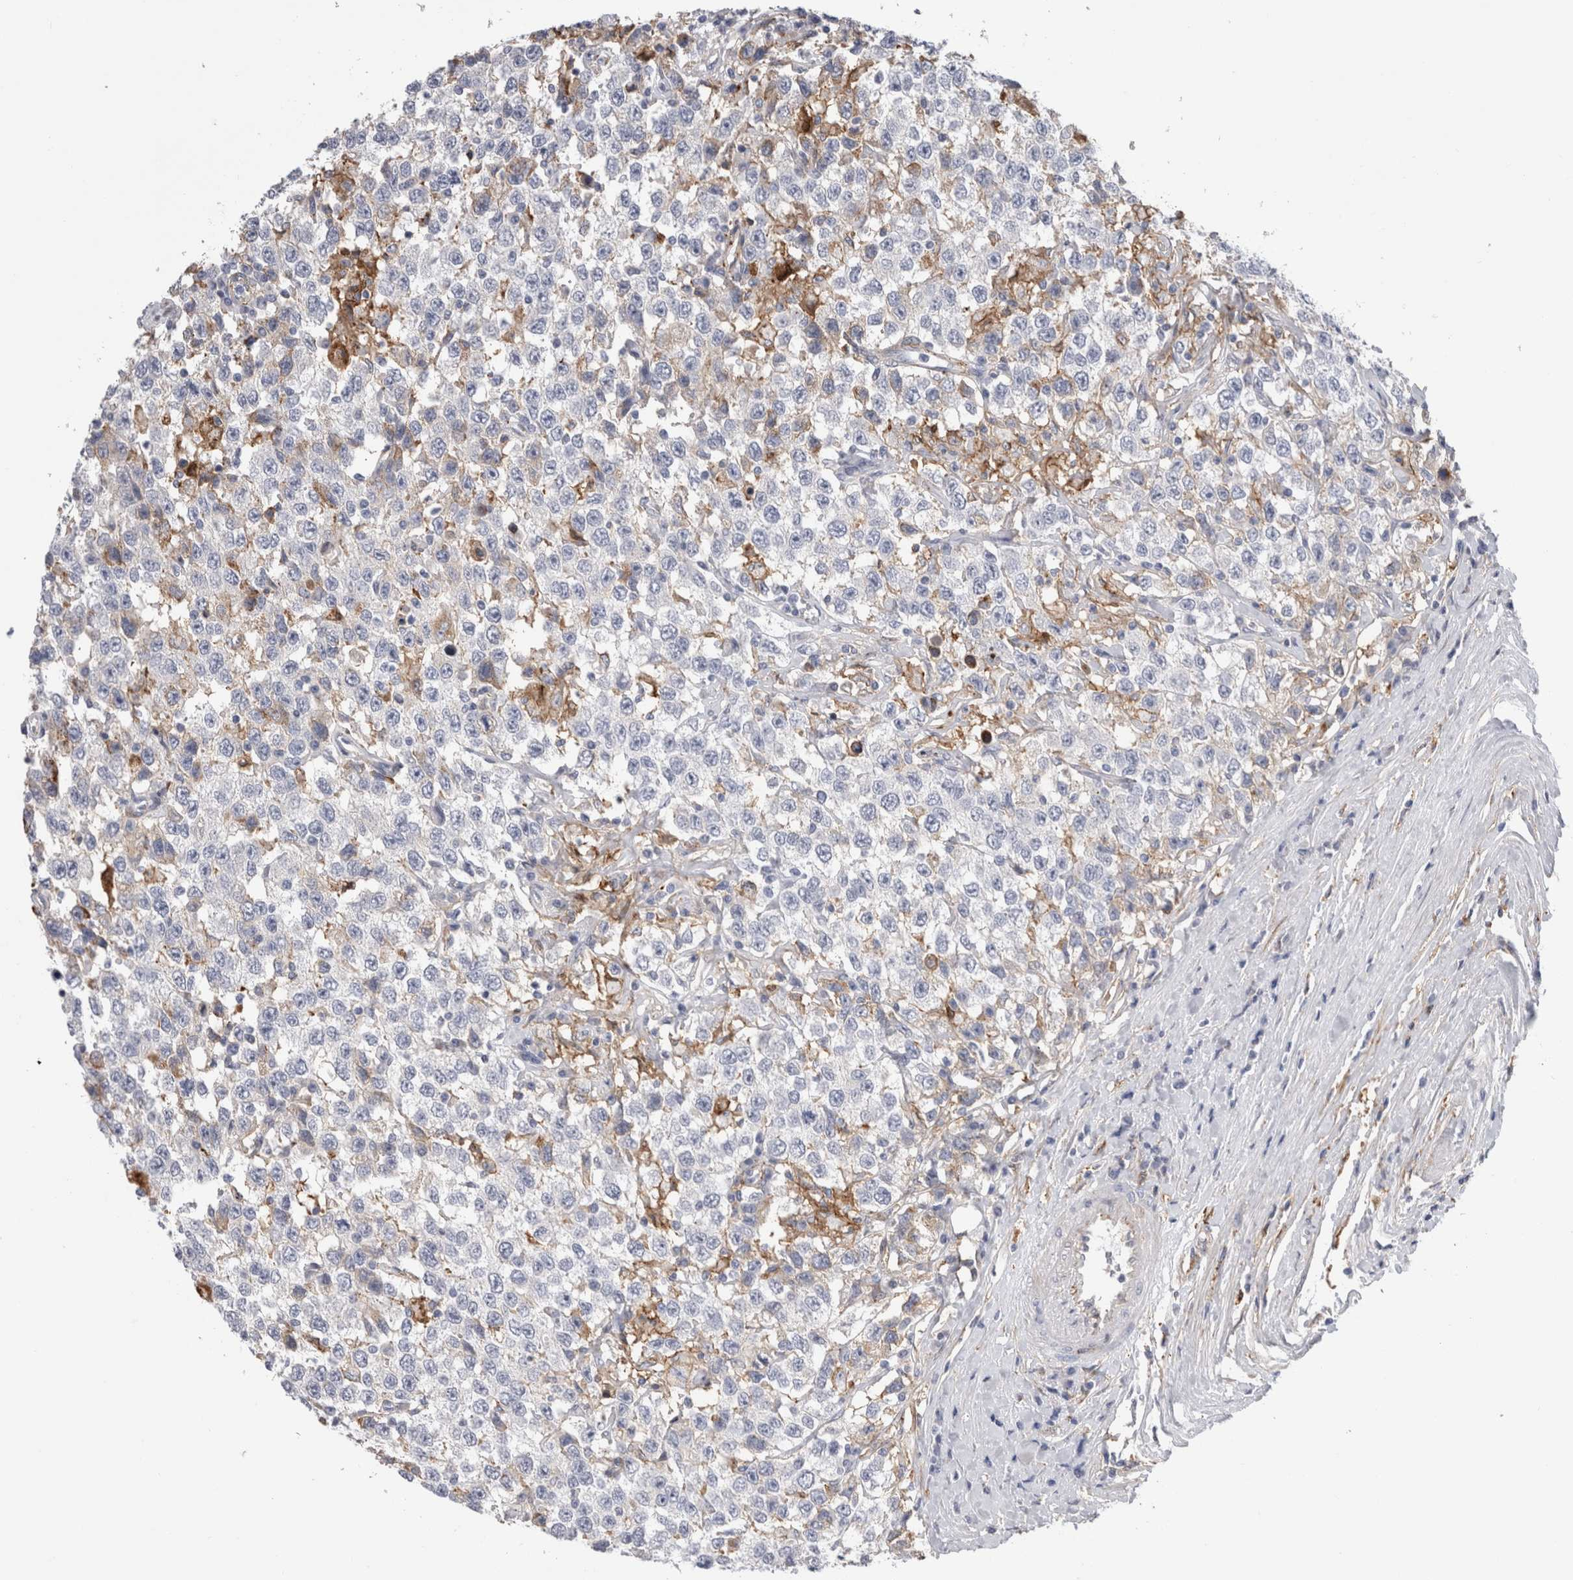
{"staining": {"intensity": "moderate", "quantity": "<25%", "location": "cytoplasmic/membranous"}, "tissue": "testis cancer", "cell_type": "Tumor cells", "image_type": "cancer", "snomed": [{"axis": "morphology", "description": "Seminoma, NOS"}, {"axis": "topography", "description": "Testis"}], "caption": "Protein expression analysis of testis cancer (seminoma) displays moderate cytoplasmic/membranous staining in approximately <25% of tumor cells. Immunohistochemistry stains the protein in brown and the nuclei are stained blue.", "gene": "DNAJC24", "patient": {"sex": "male", "age": 41}}